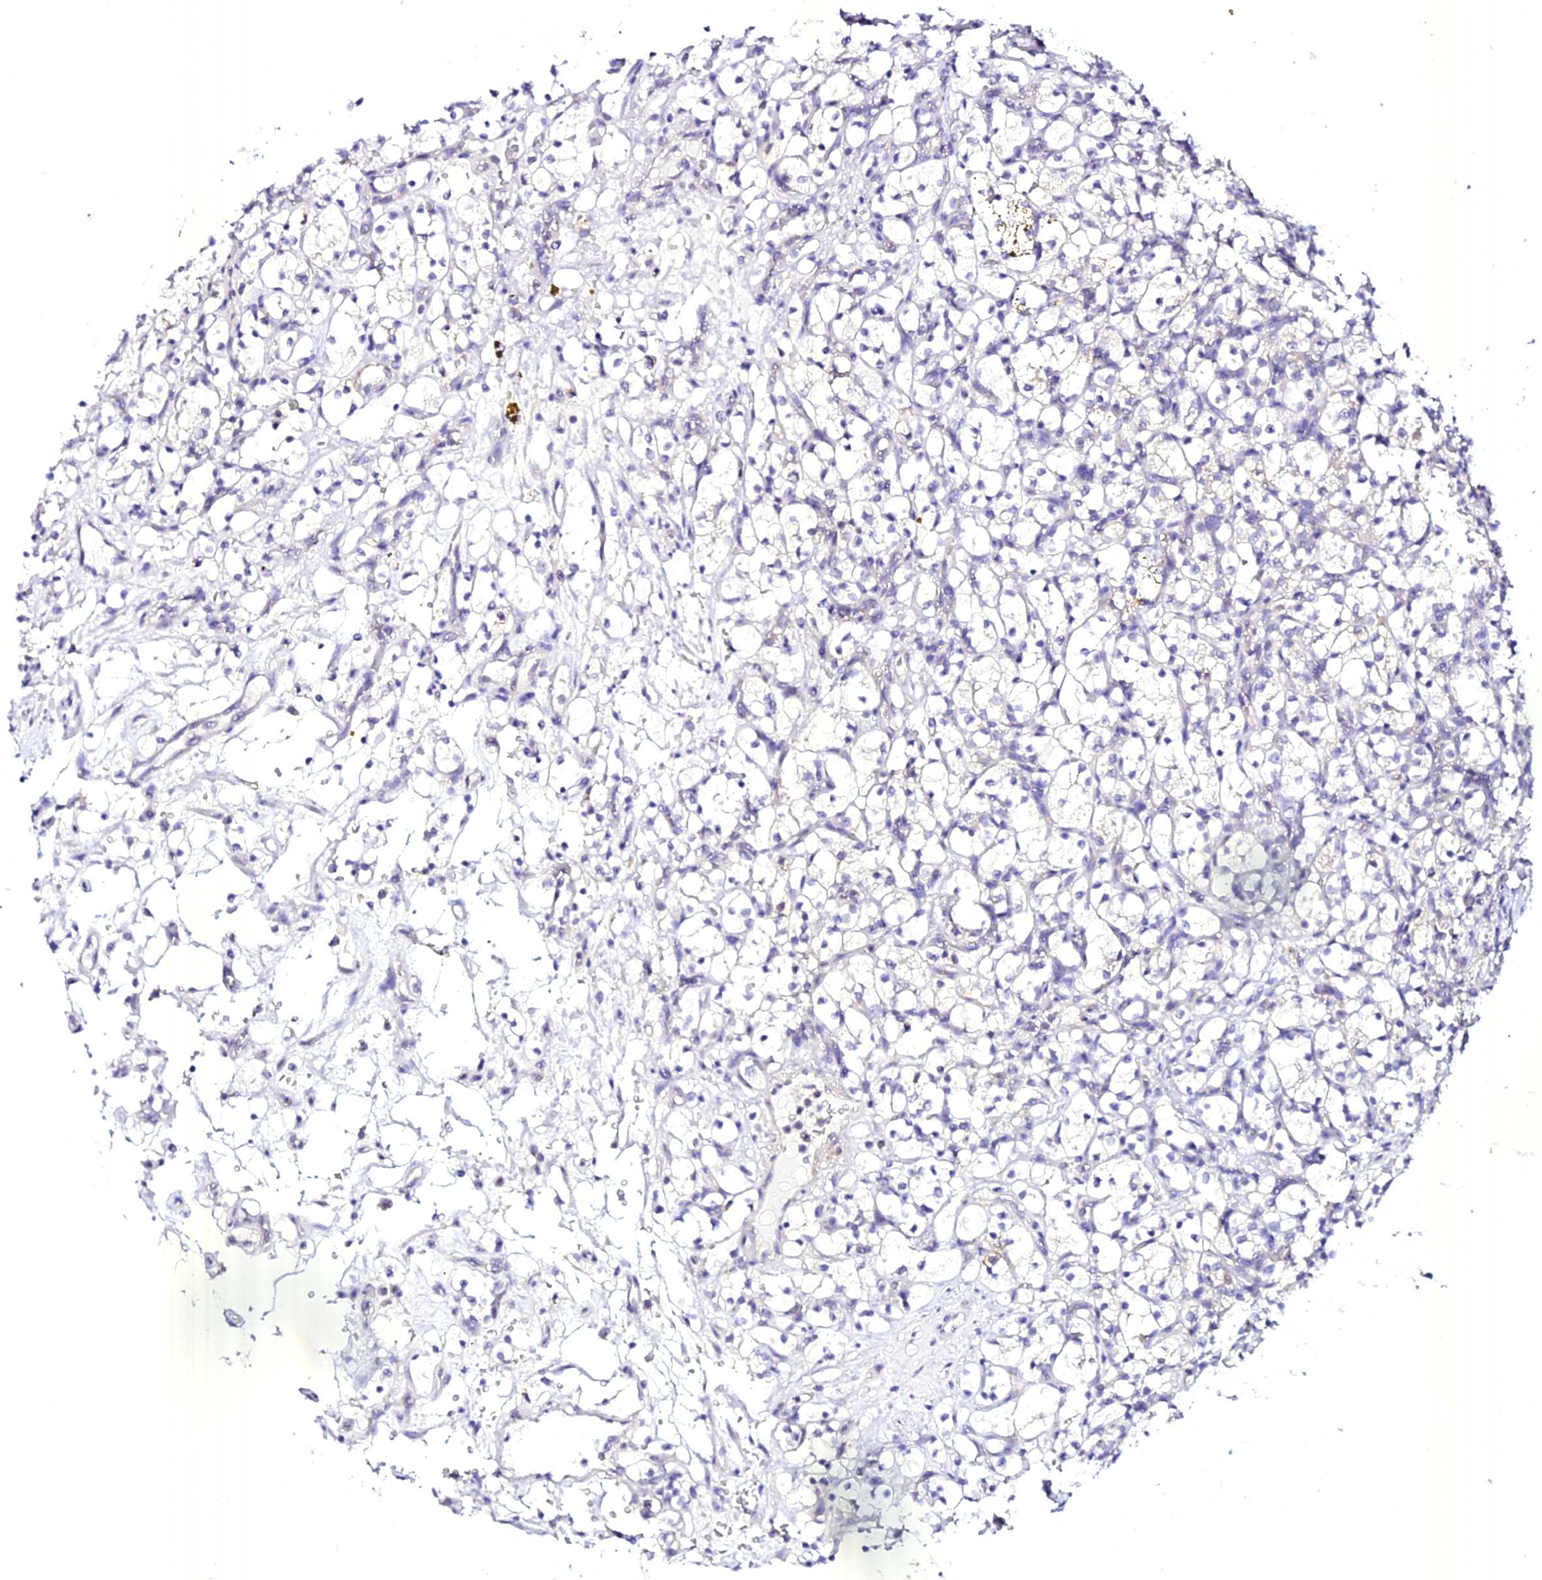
{"staining": {"intensity": "negative", "quantity": "none", "location": "none"}, "tissue": "renal cancer", "cell_type": "Tumor cells", "image_type": "cancer", "snomed": [{"axis": "morphology", "description": "Adenocarcinoma, NOS"}, {"axis": "topography", "description": "Kidney"}], "caption": "Protein analysis of renal adenocarcinoma shows no significant expression in tumor cells. Brightfield microscopy of IHC stained with DAB (3,3'-diaminobenzidine) (brown) and hematoxylin (blue), captured at high magnification.", "gene": "ATG16L2", "patient": {"sex": "female", "age": 69}}